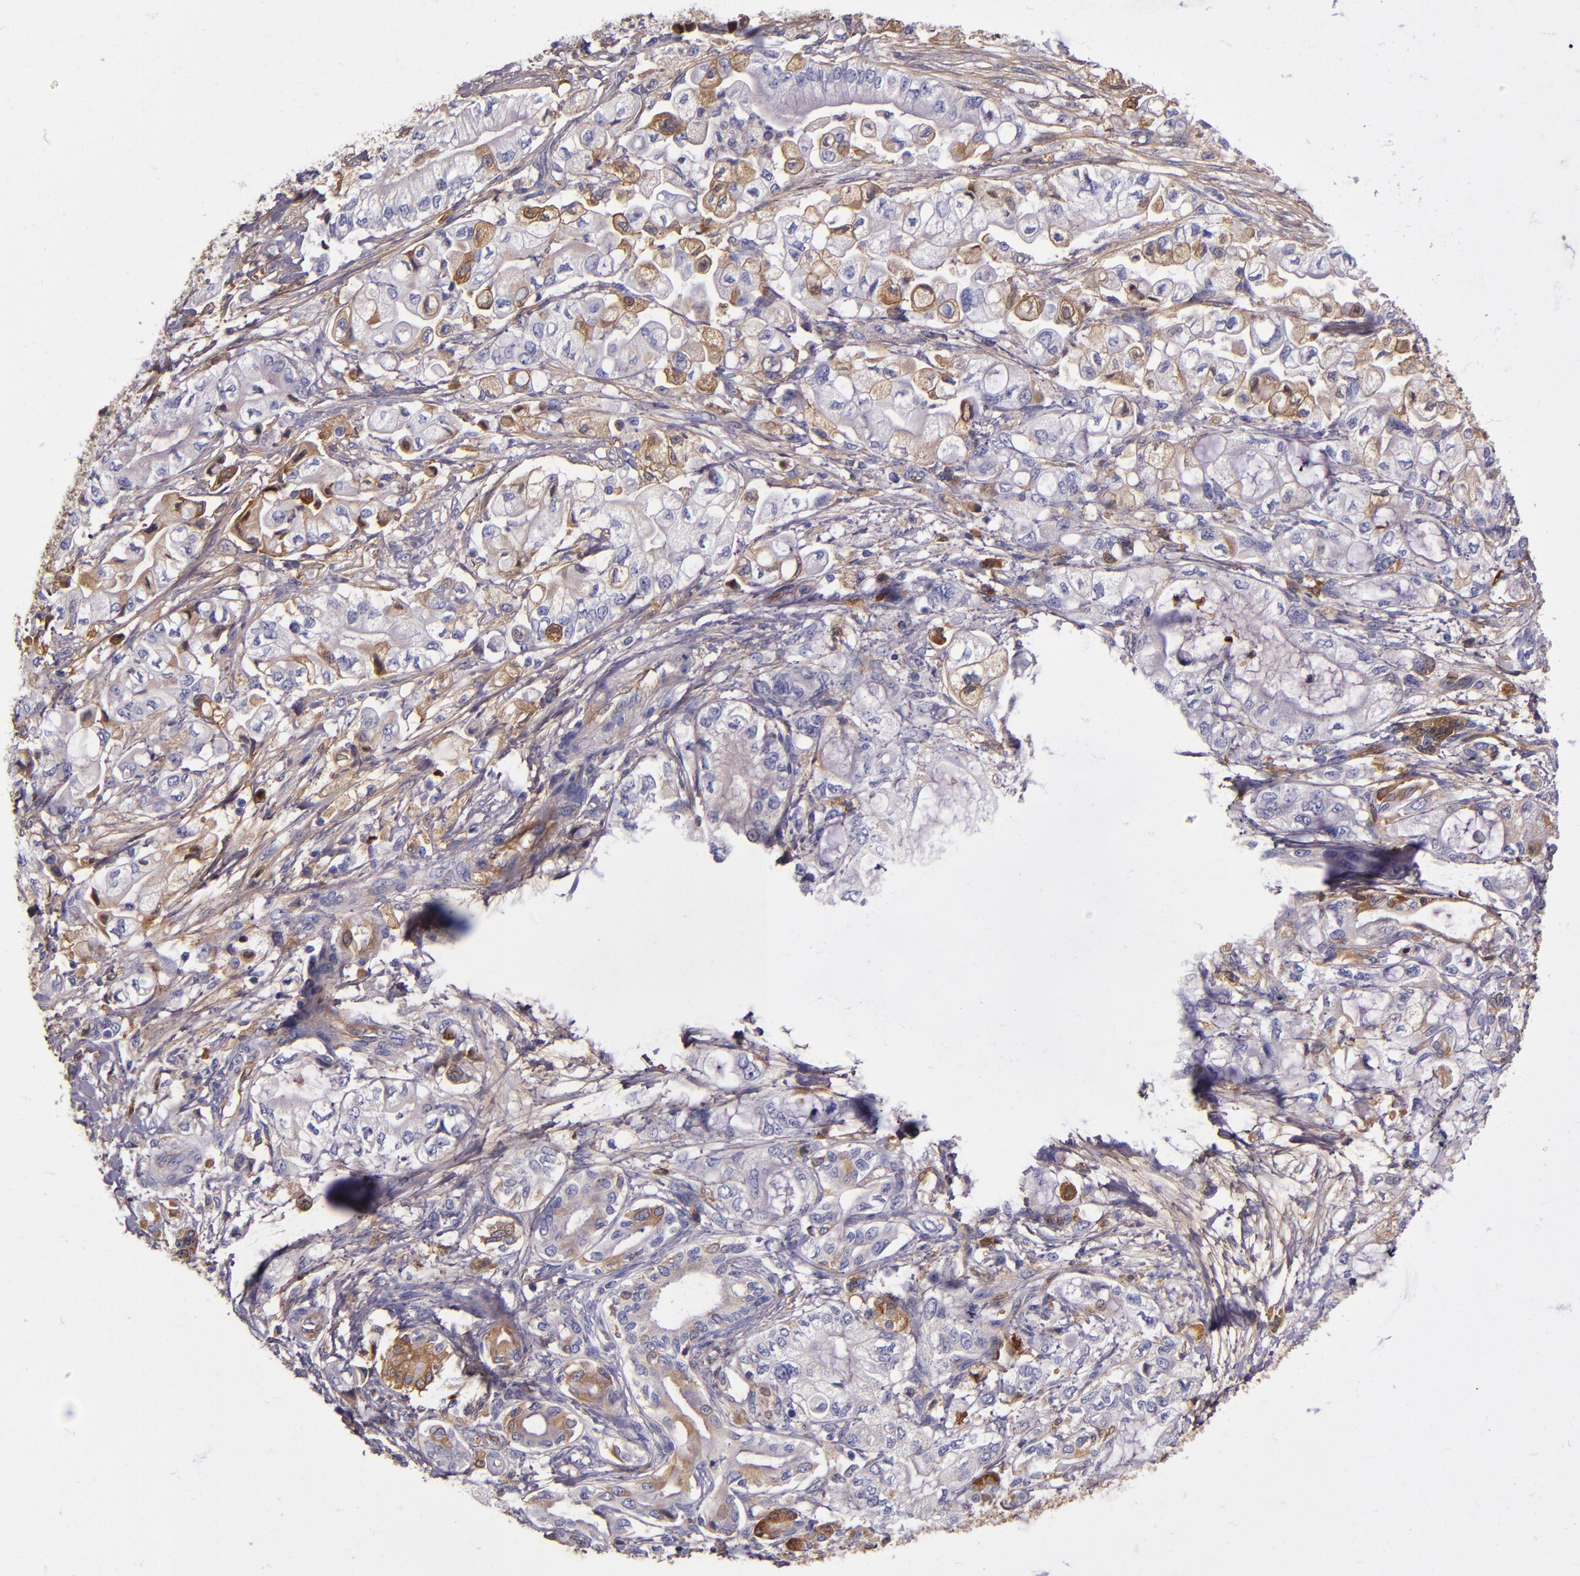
{"staining": {"intensity": "weak", "quantity": "25%-75%", "location": "cytoplasmic/membranous"}, "tissue": "pancreatic cancer", "cell_type": "Tumor cells", "image_type": "cancer", "snomed": [{"axis": "morphology", "description": "Adenocarcinoma, NOS"}, {"axis": "topography", "description": "Pancreas"}], "caption": "A high-resolution photomicrograph shows IHC staining of pancreatic adenocarcinoma, which demonstrates weak cytoplasmic/membranous positivity in approximately 25%-75% of tumor cells.", "gene": "CLEC3B", "patient": {"sex": "male", "age": 79}}